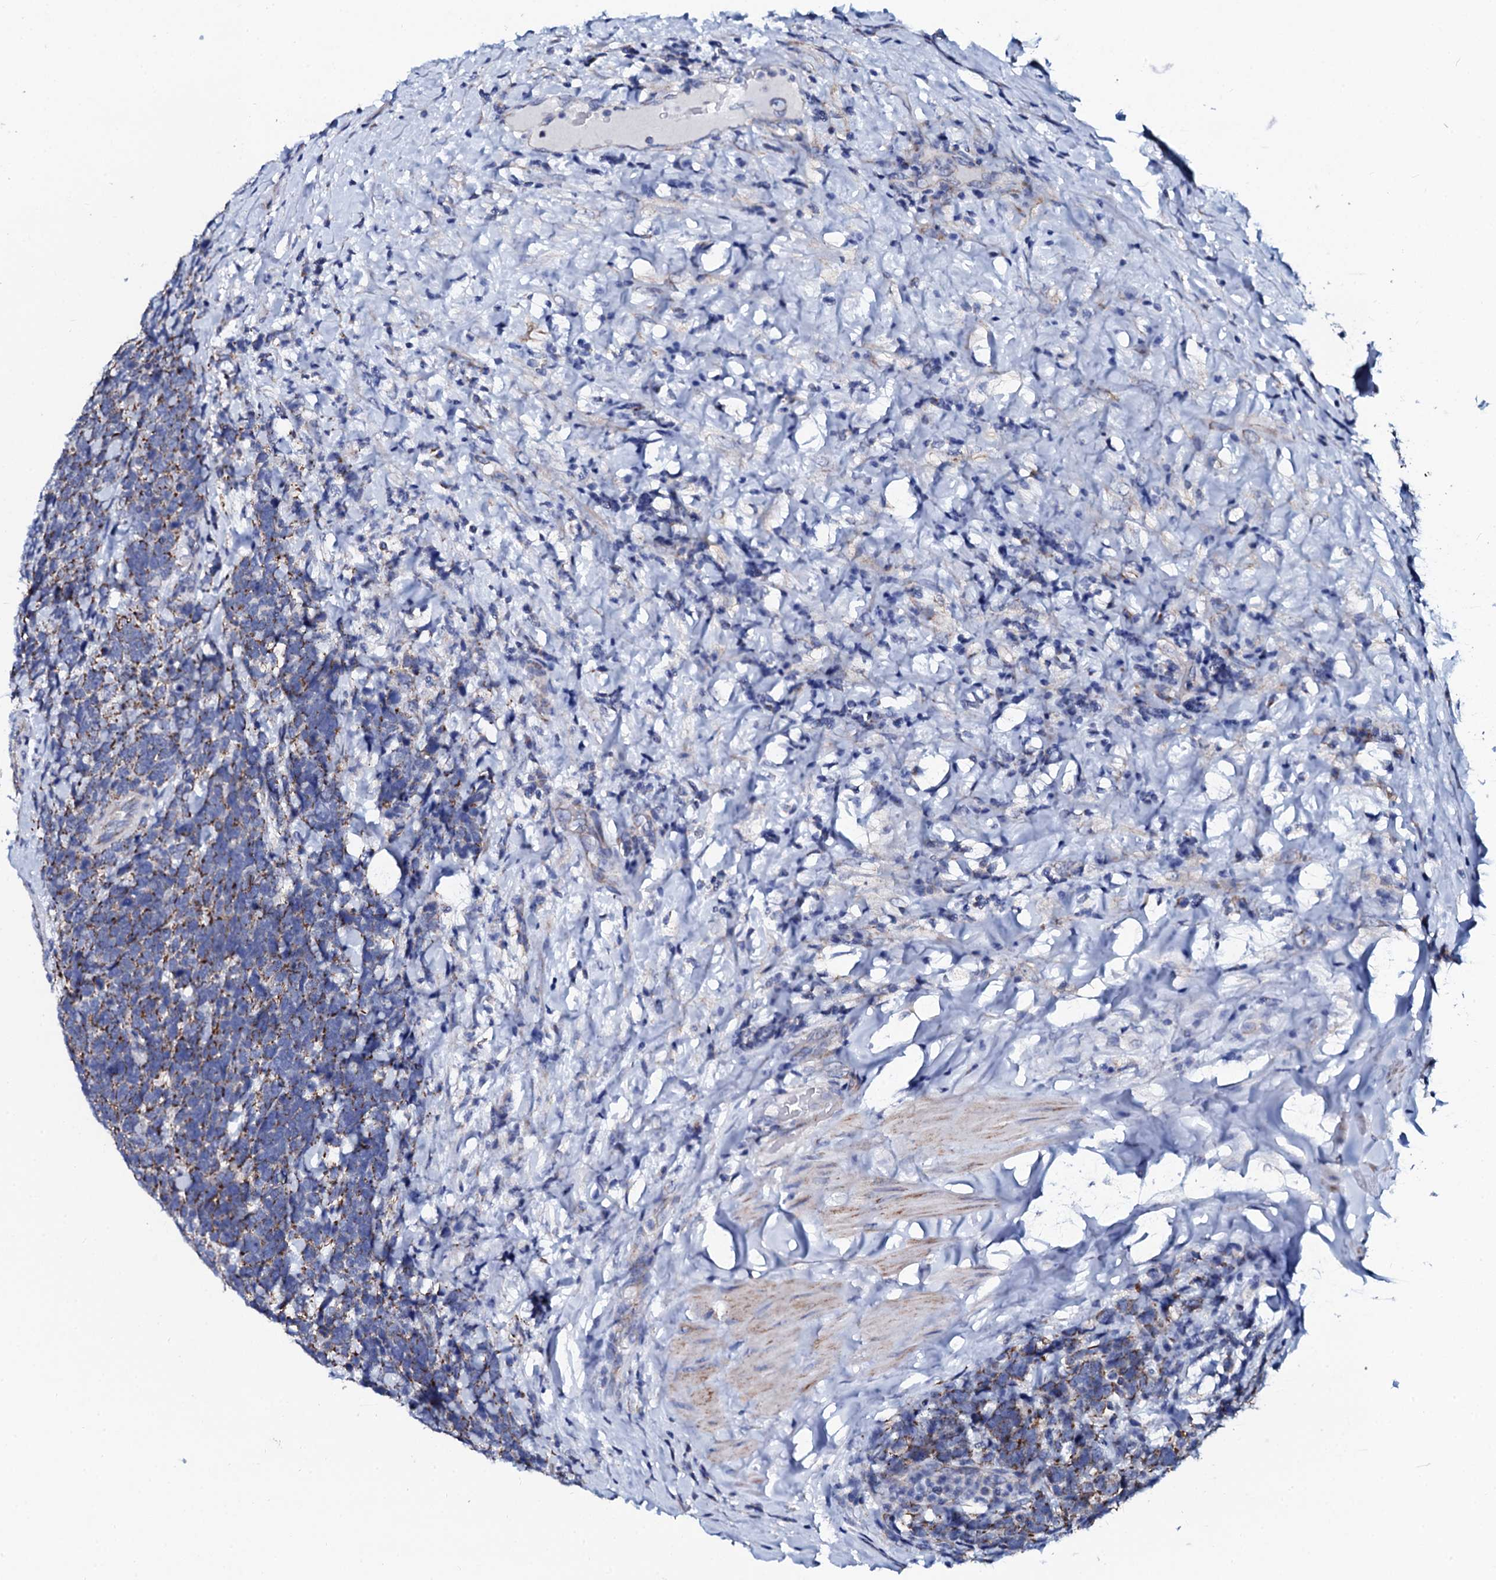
{"staining": {"intensity": "moderate", "quantity": "25%-75%", "location": "cytoplasmic/membranous"}, "tissue": "urothelial cancer", "cell_type": "Tumor cells", "image_type": "cancer", "snomed": [{"axis": "morphology", "description": "Urothelial carcinoma, High grade"}, {"axis": "topography", "description": "Urinary bladder"}], "caption": "Human high-grade urothelial carcinoma stained with a protein marker displays moderate staining in tumor cells.", "gene": "SLC37A4", "patient": {"sex": "female", "age": 82}}